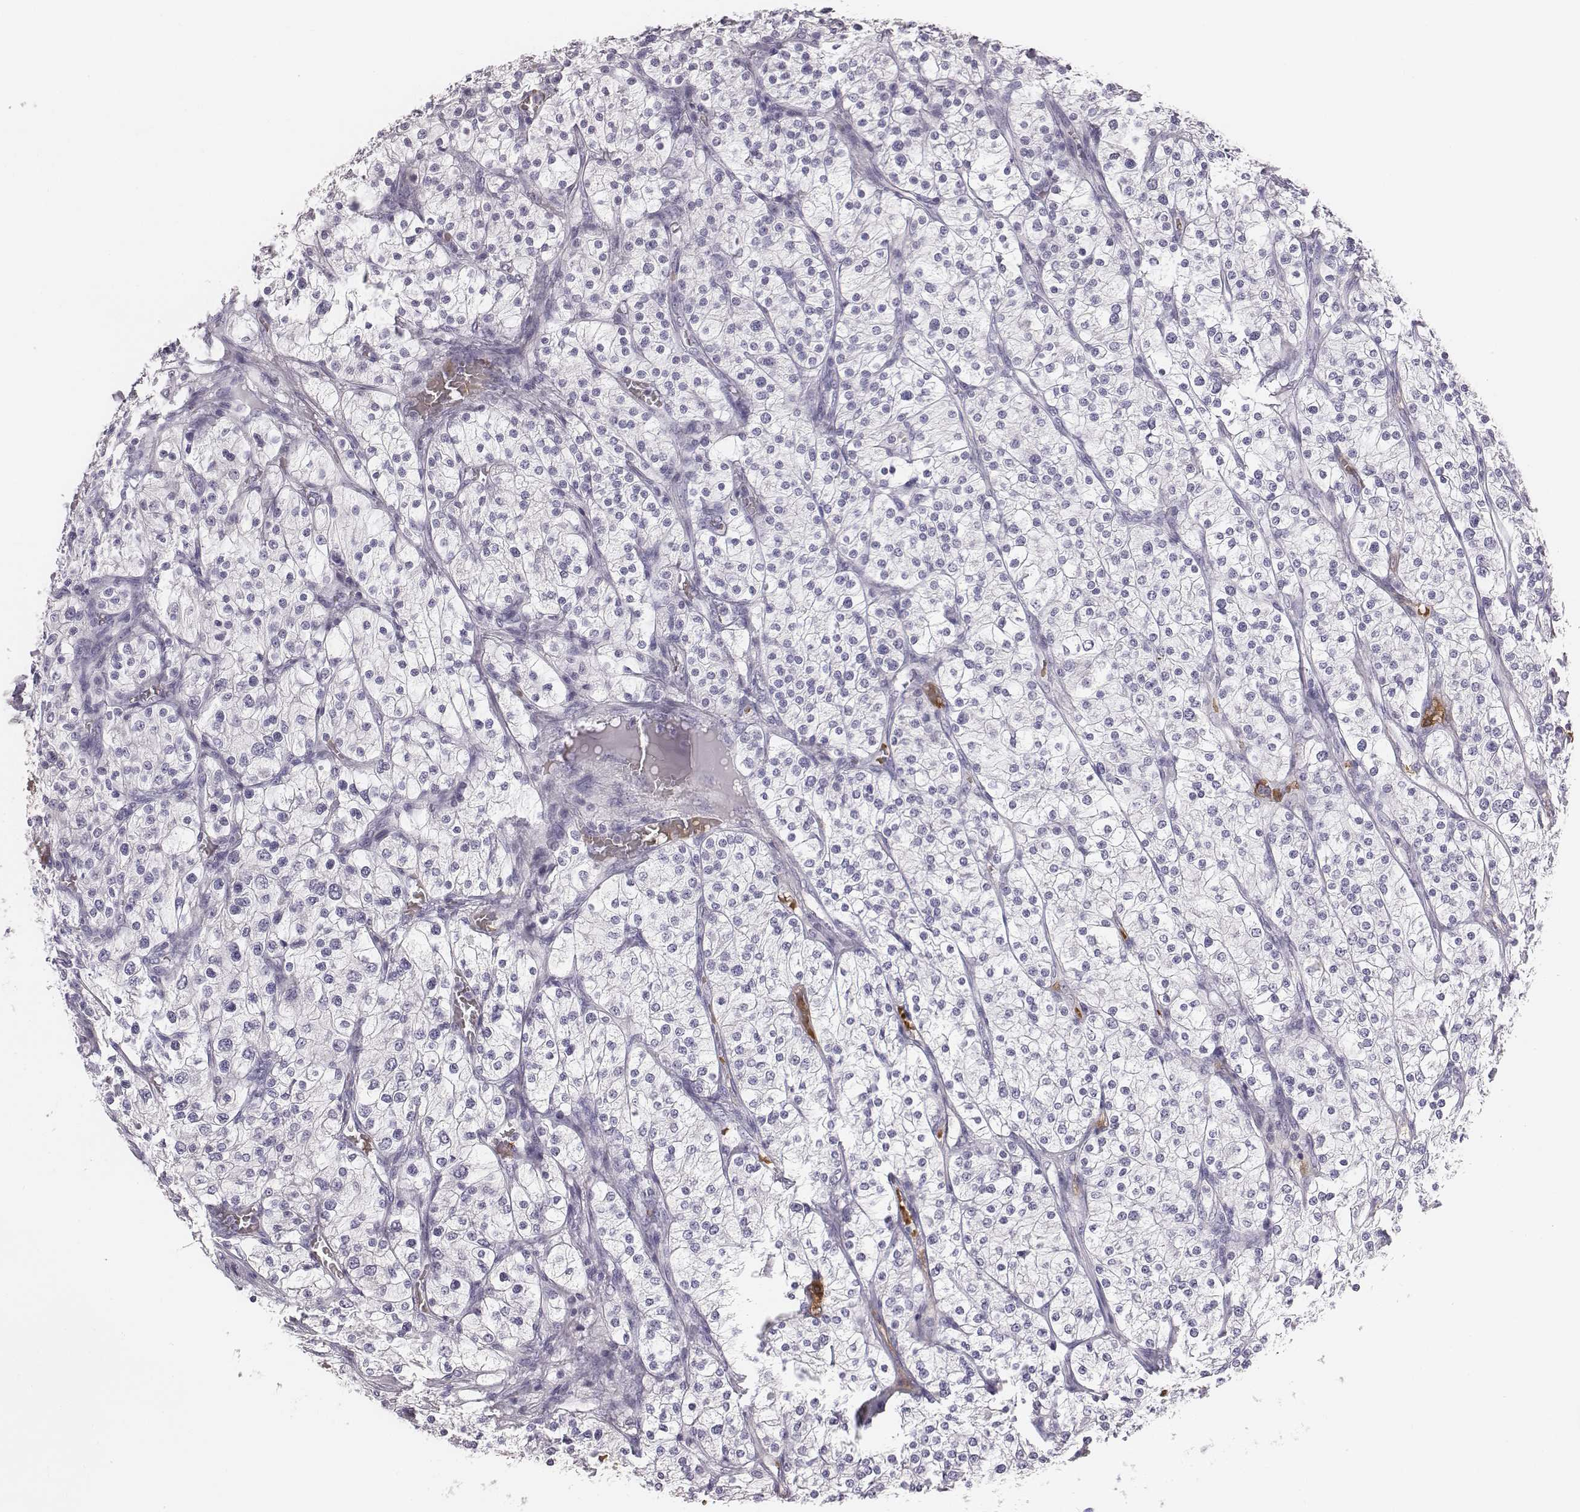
{"staining": {"intensity": "negative", "quantity": "none", "location": "none"}, "tissue": "renal cancer", "cell_type": "Tumor cells", "image_type": "cancer", "snomed": [{"axis": "morphology", "description": "Adenocarcinoma, NOS"}, {"axis": "topography", "description": "Kidney"}], "caption": "This is a micrograph of immunohistochemistry staining of renal cancer (adenocarcinoma), which shows no staining in tumor cells.", "gene": "HBZ", "patient": {"sex": "male", "age": 80}}